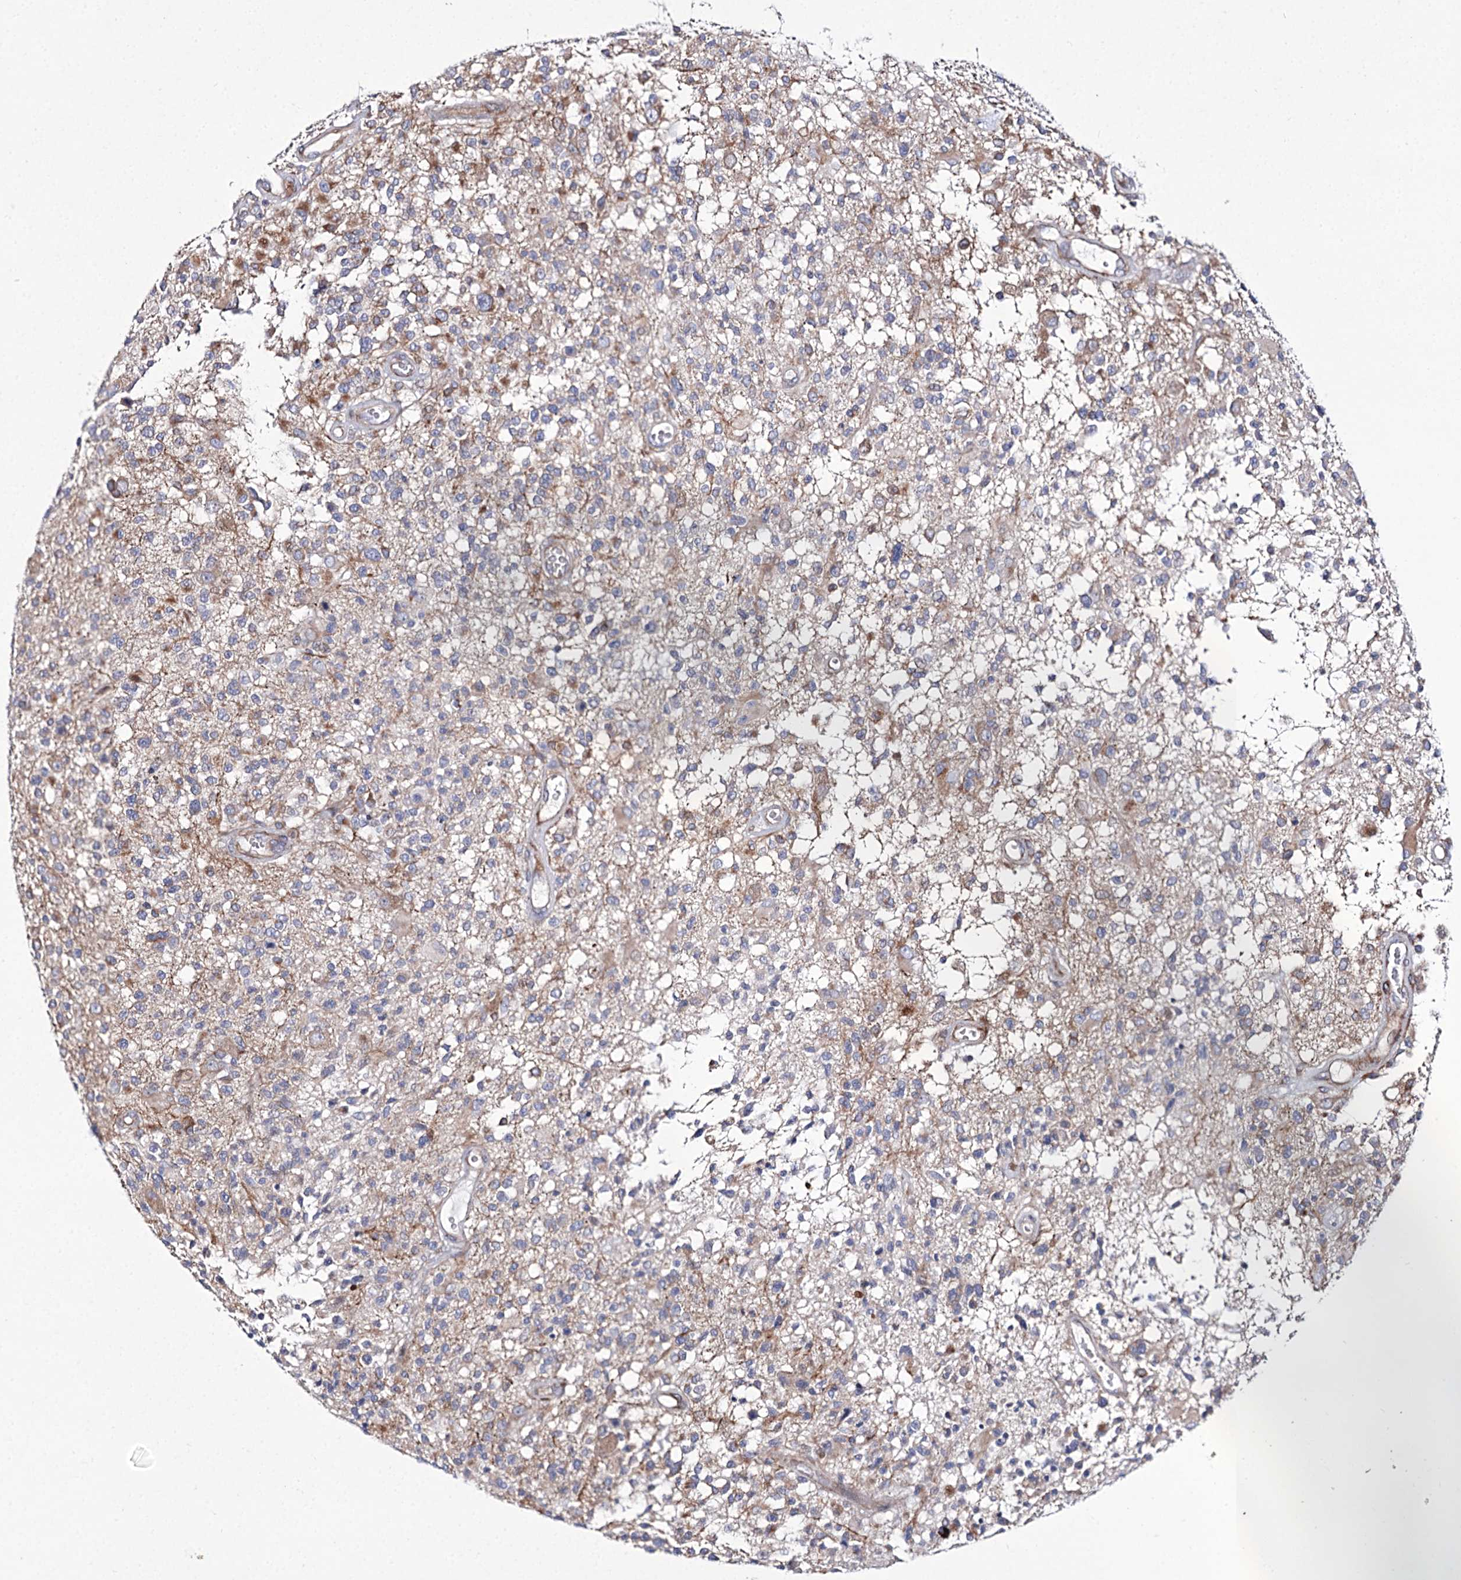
{"staining": {"intensity": "moderate", "quantity": "<25%", "location": "cytoplasmic/membranous"}, "tissue": "glioma", "cell_type": "Tumor cells", "image_type": "cancer", "snomed": [{"axis": "morphology", "description": "Glioma, malignant, High grade"}, {"axis": "morphology", "description": "Glioblastoma, NOS"}, {"axis": "topography", "description": "Brain"}], "caption": "Protein analysis of glioma tissue reveals moderate cytoplasmic/membranous expression in approximately <25% of tumor cells.", "gene": "ARHGAP32", "patient": {"sex": "male", "age": 60}}